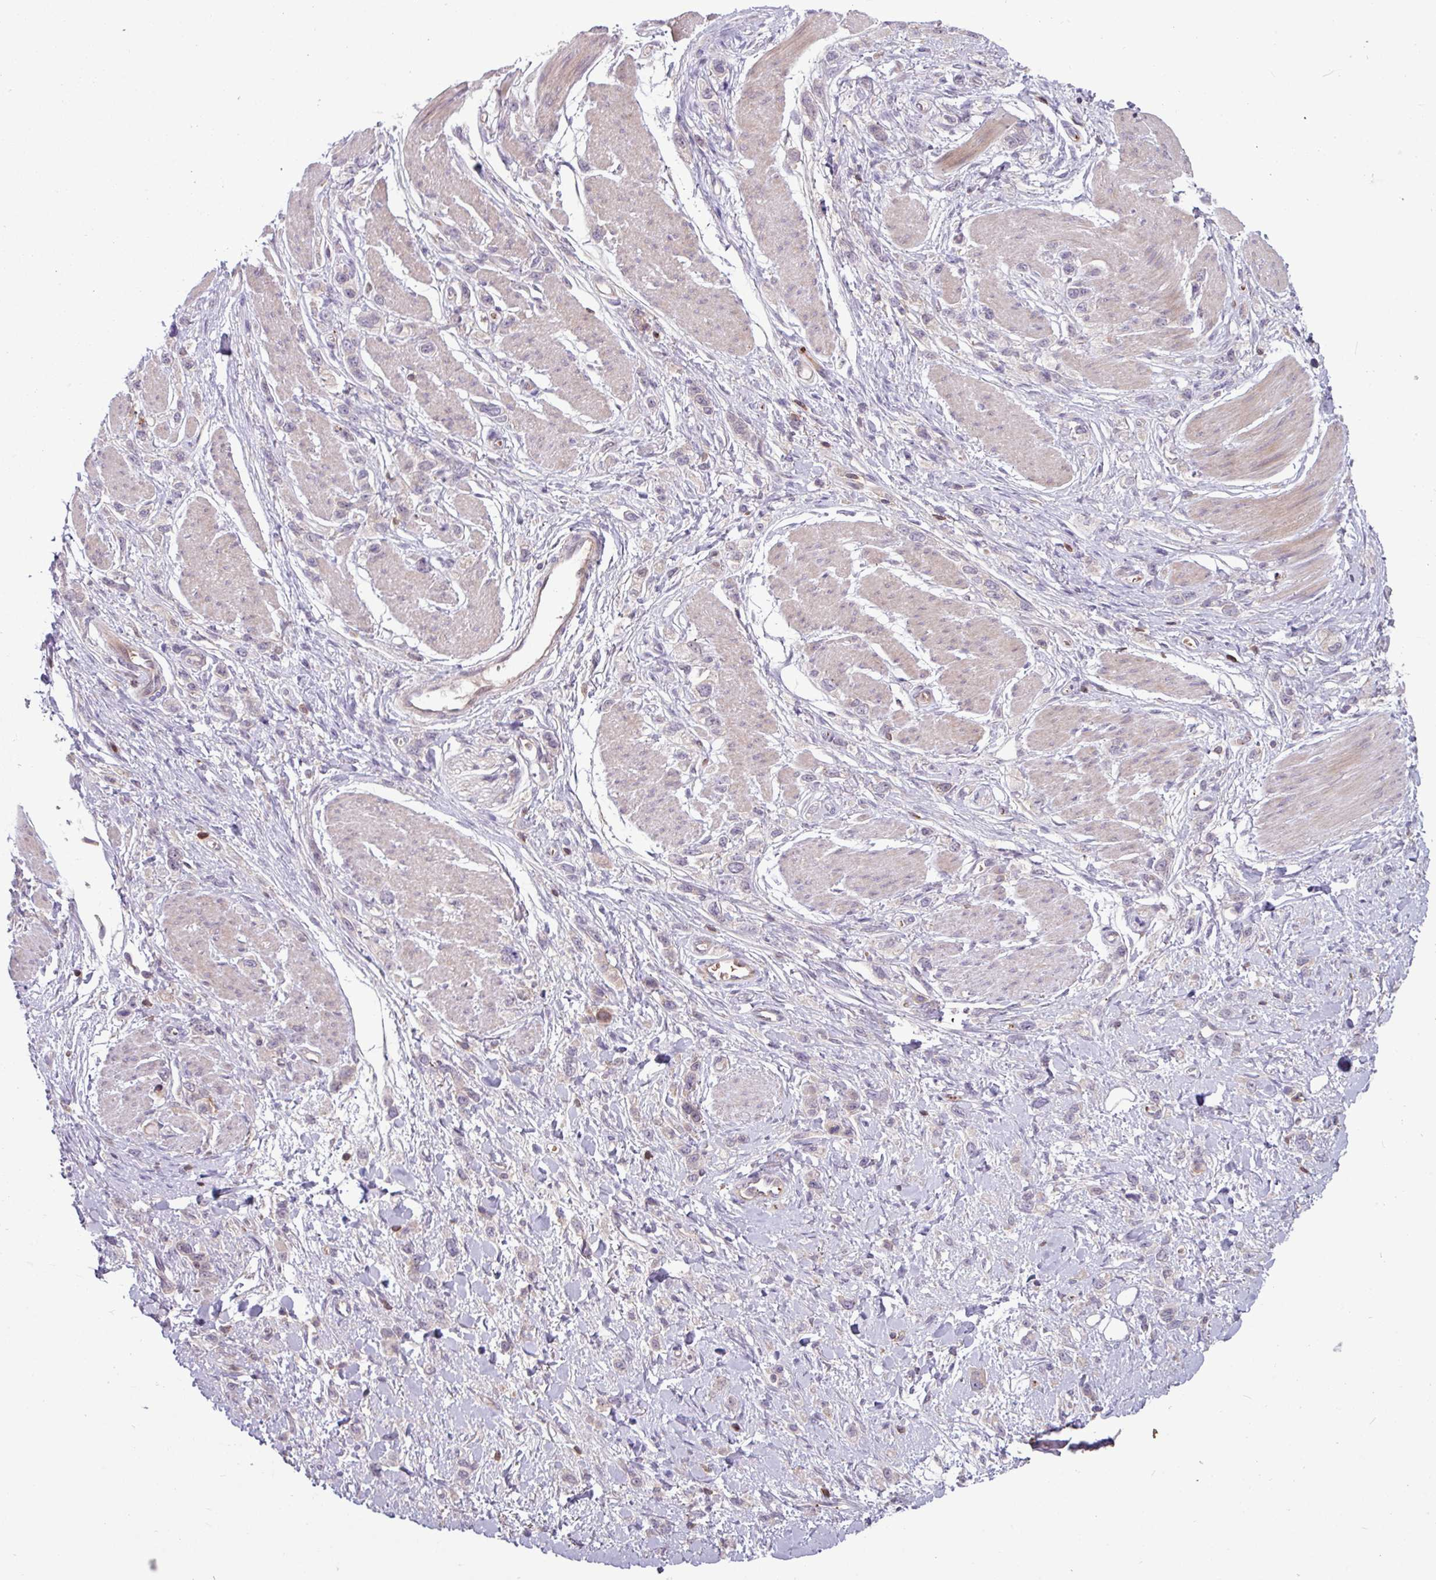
{"staining": {"intensity": "negative", "quantity": "none", "location": "none"}, "tissue": "stomach cancer", "cell_type": "Tumor cells", "image_type": "cancer", "snomed": [{"axis": "morphology", "description": "Adenocarcinoma, NOS"}, {"axis": "topography", "description": "Stomach"}], "caption": "A high-resolution photomicrograph shows IHC staining of stomach adenocarcinoma, which exhibits no significant expression in tumor cells.", "gene": "SEC61G", "patient": {"sex": "female", "age": 65}}